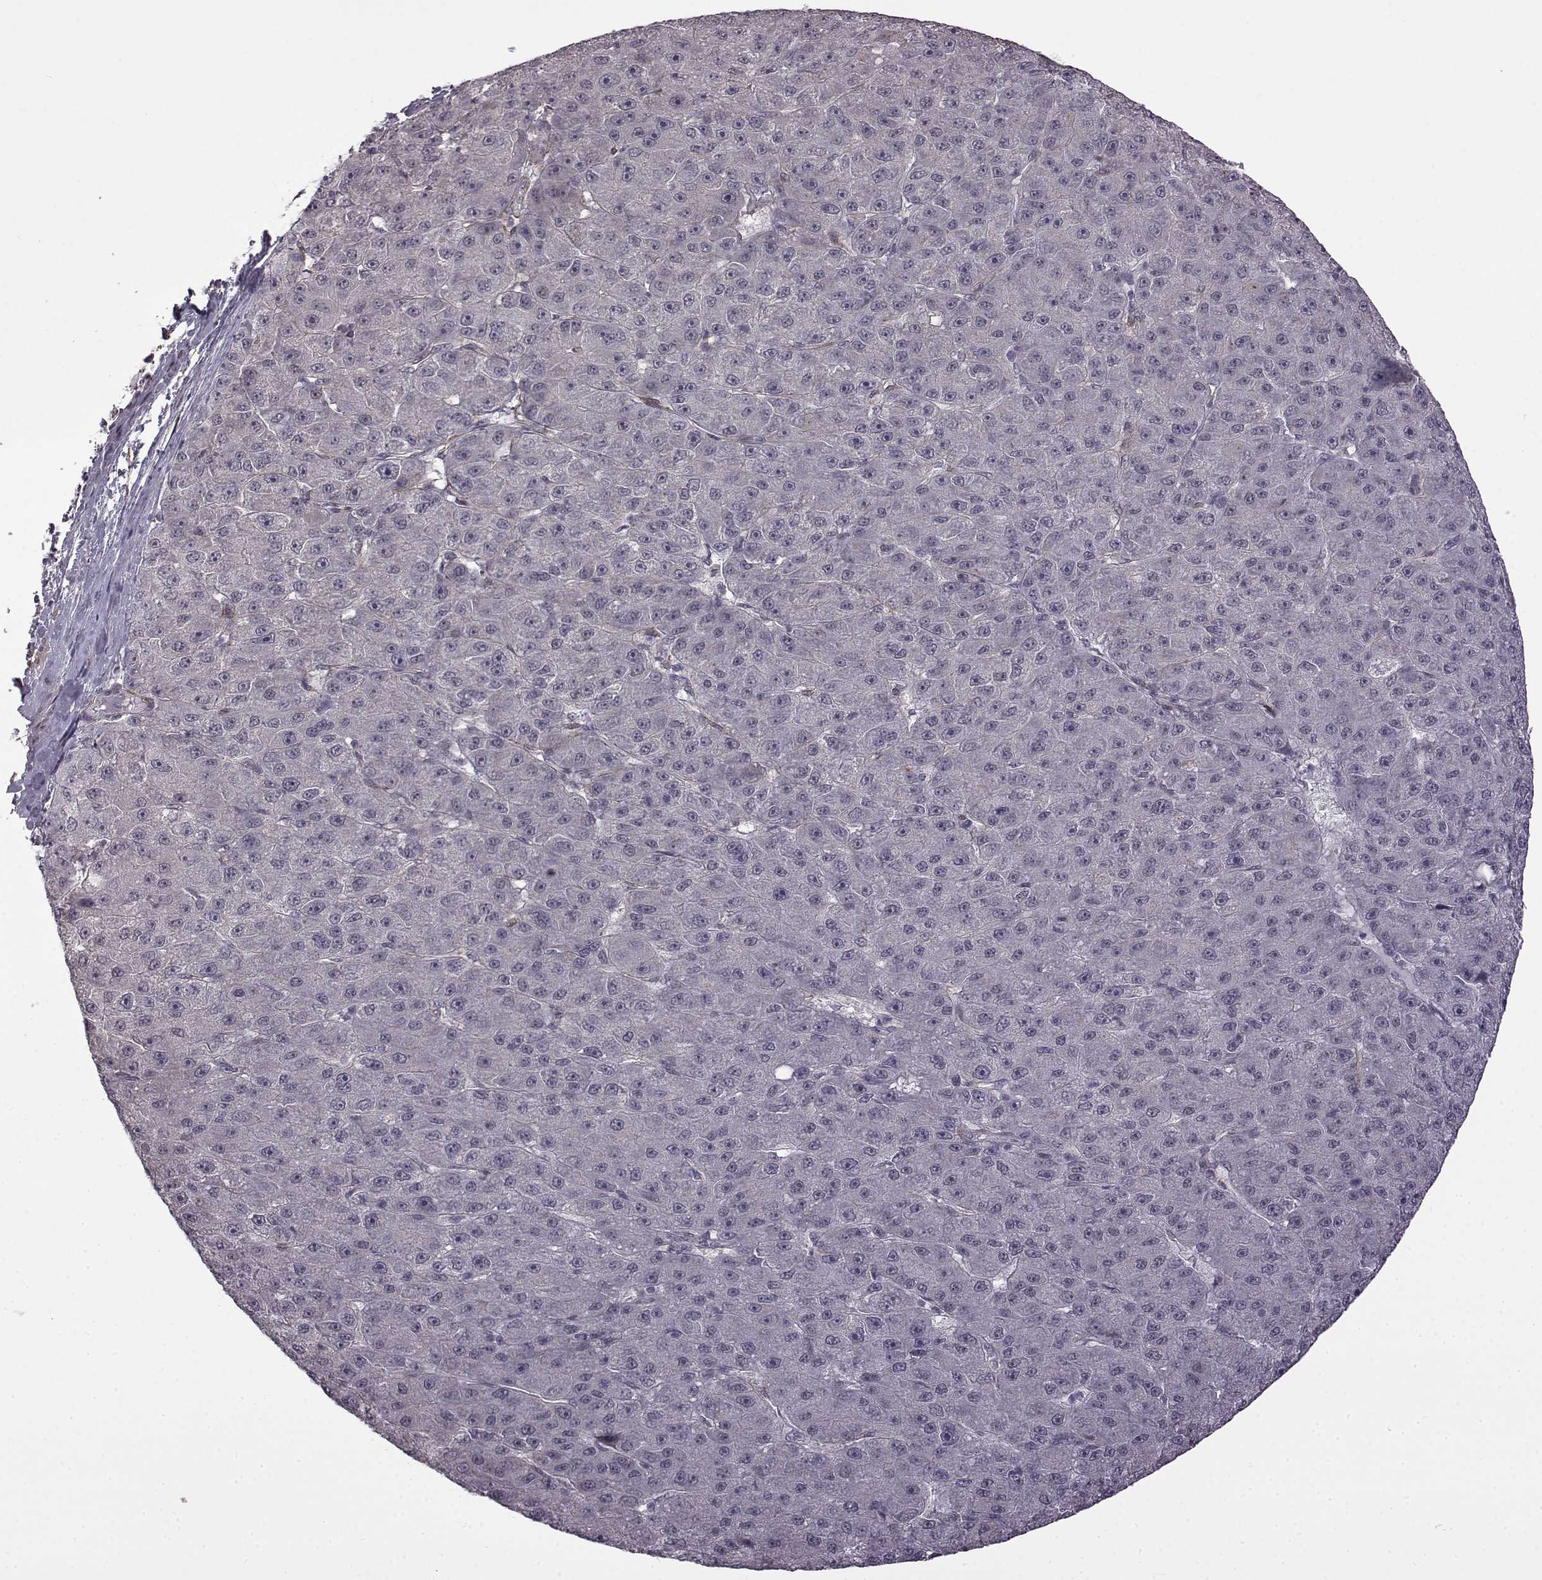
{"staining": {"intensity": "negative", "quantity": "none", "location": "none"}, "tissue": "liver cancer", "cell_type": "Tumor cells", "image_type": "cancer", "snomed": [{"axis": "morphology", "description": "Carcinoma, Hepatocellular, NOS"}, {"axis": "topography", "description": "Liver"}], "caption": "There is no significant expression in tumor cells of liver cancer. Nuclei are stained in blue.", "gene": "SYNPO2", "patient": {"sex": "male", "age": 67}}